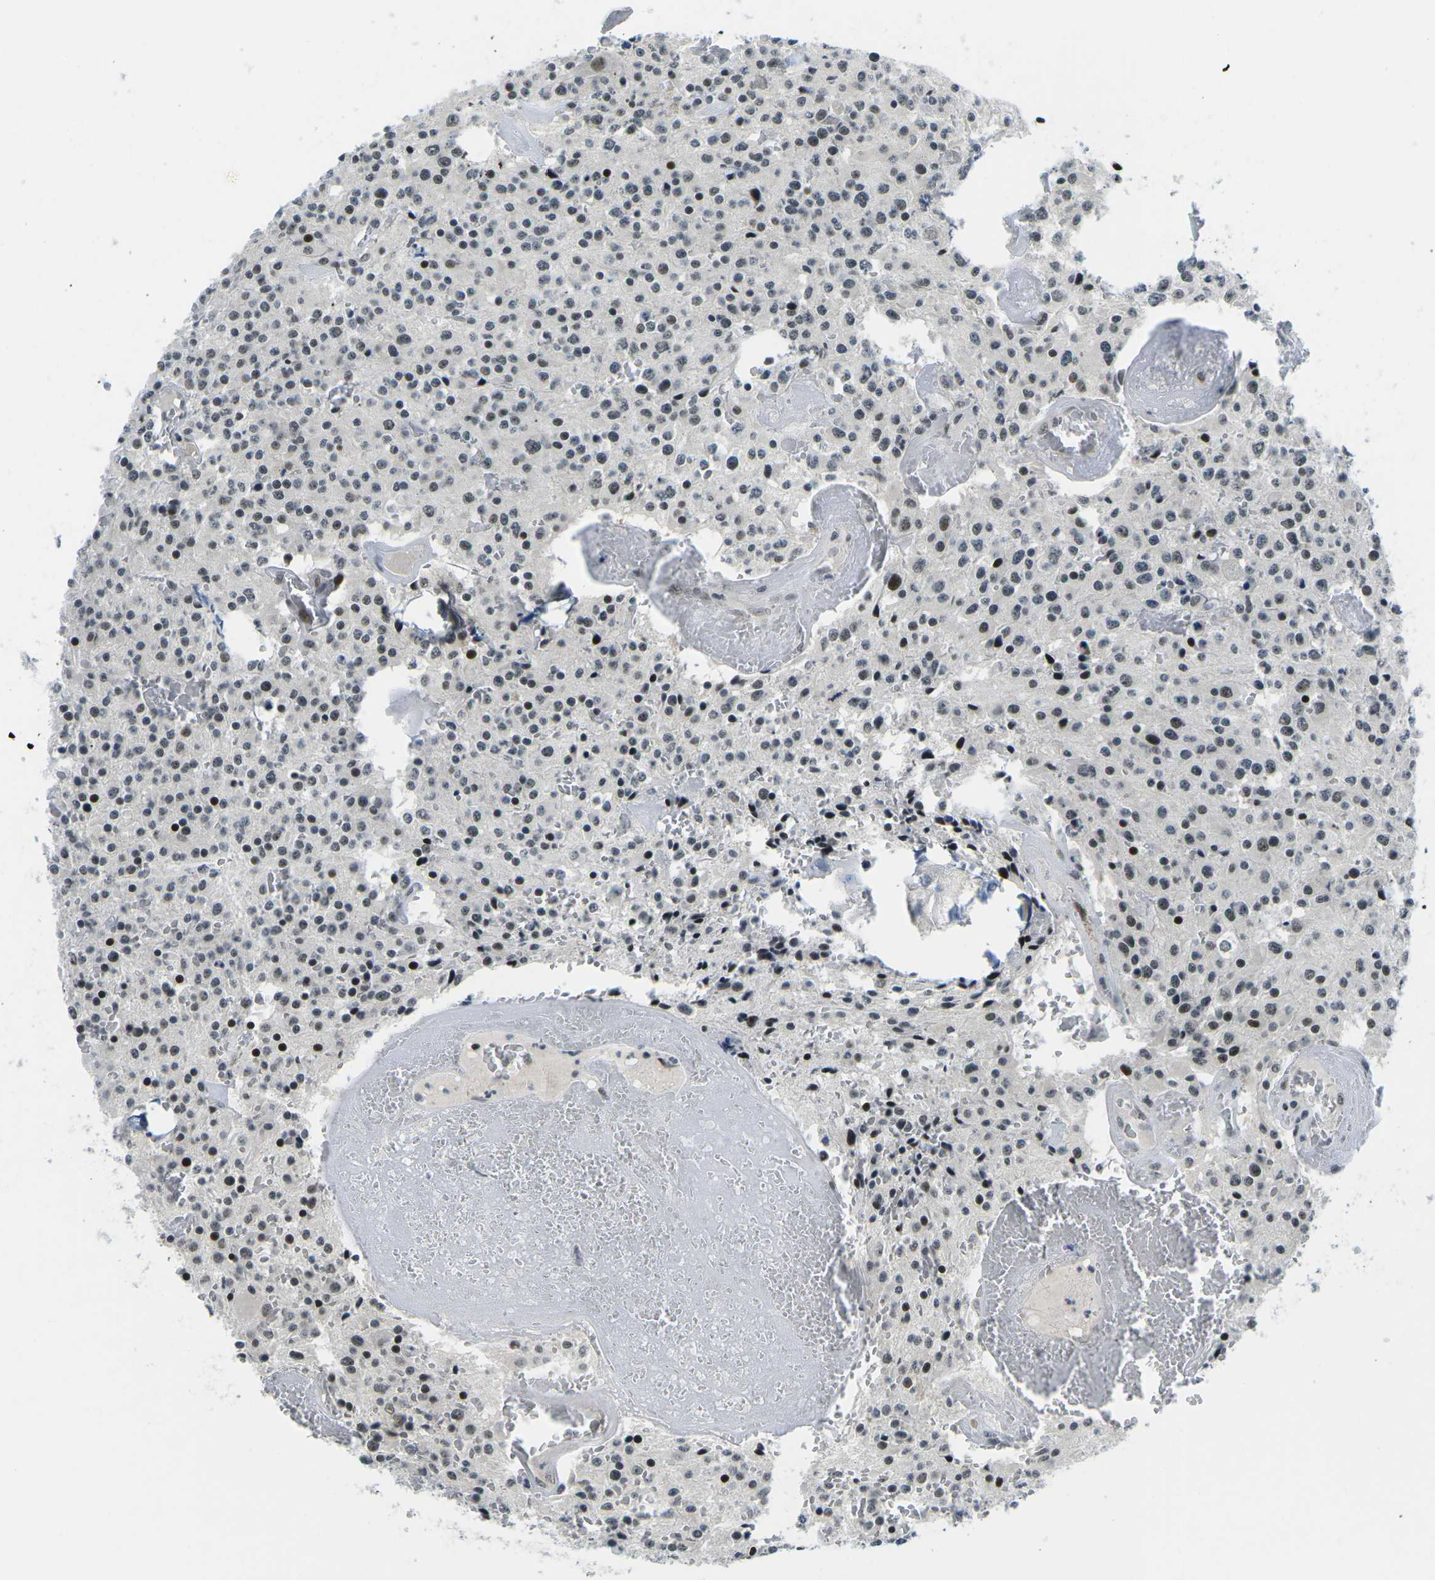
{"staining": {"intensity": "strong", "quantity": "25%-75%", "location": "nuclear"}, "tissue": "glioma", "cell_type": "Tumor cells", "image_type": "cancer", "snomed": [{"axis": "morphology", "description": "Glioma, malignant, Low grade"}, {"axis": "topography", "description": "Brain"}], "caption": "Immunohistochemistry (IHC) image of neoplastic tissue: human malignant glioma (low-grade) stained using immunohistochemistry (IHC) shows high levels of strong protein expression localized specifically in the nuclear of tumor cells, appearing as a nuclear brown color.", "gene": "PRPF8", "patient": {"sex": "male", "age": 58}}